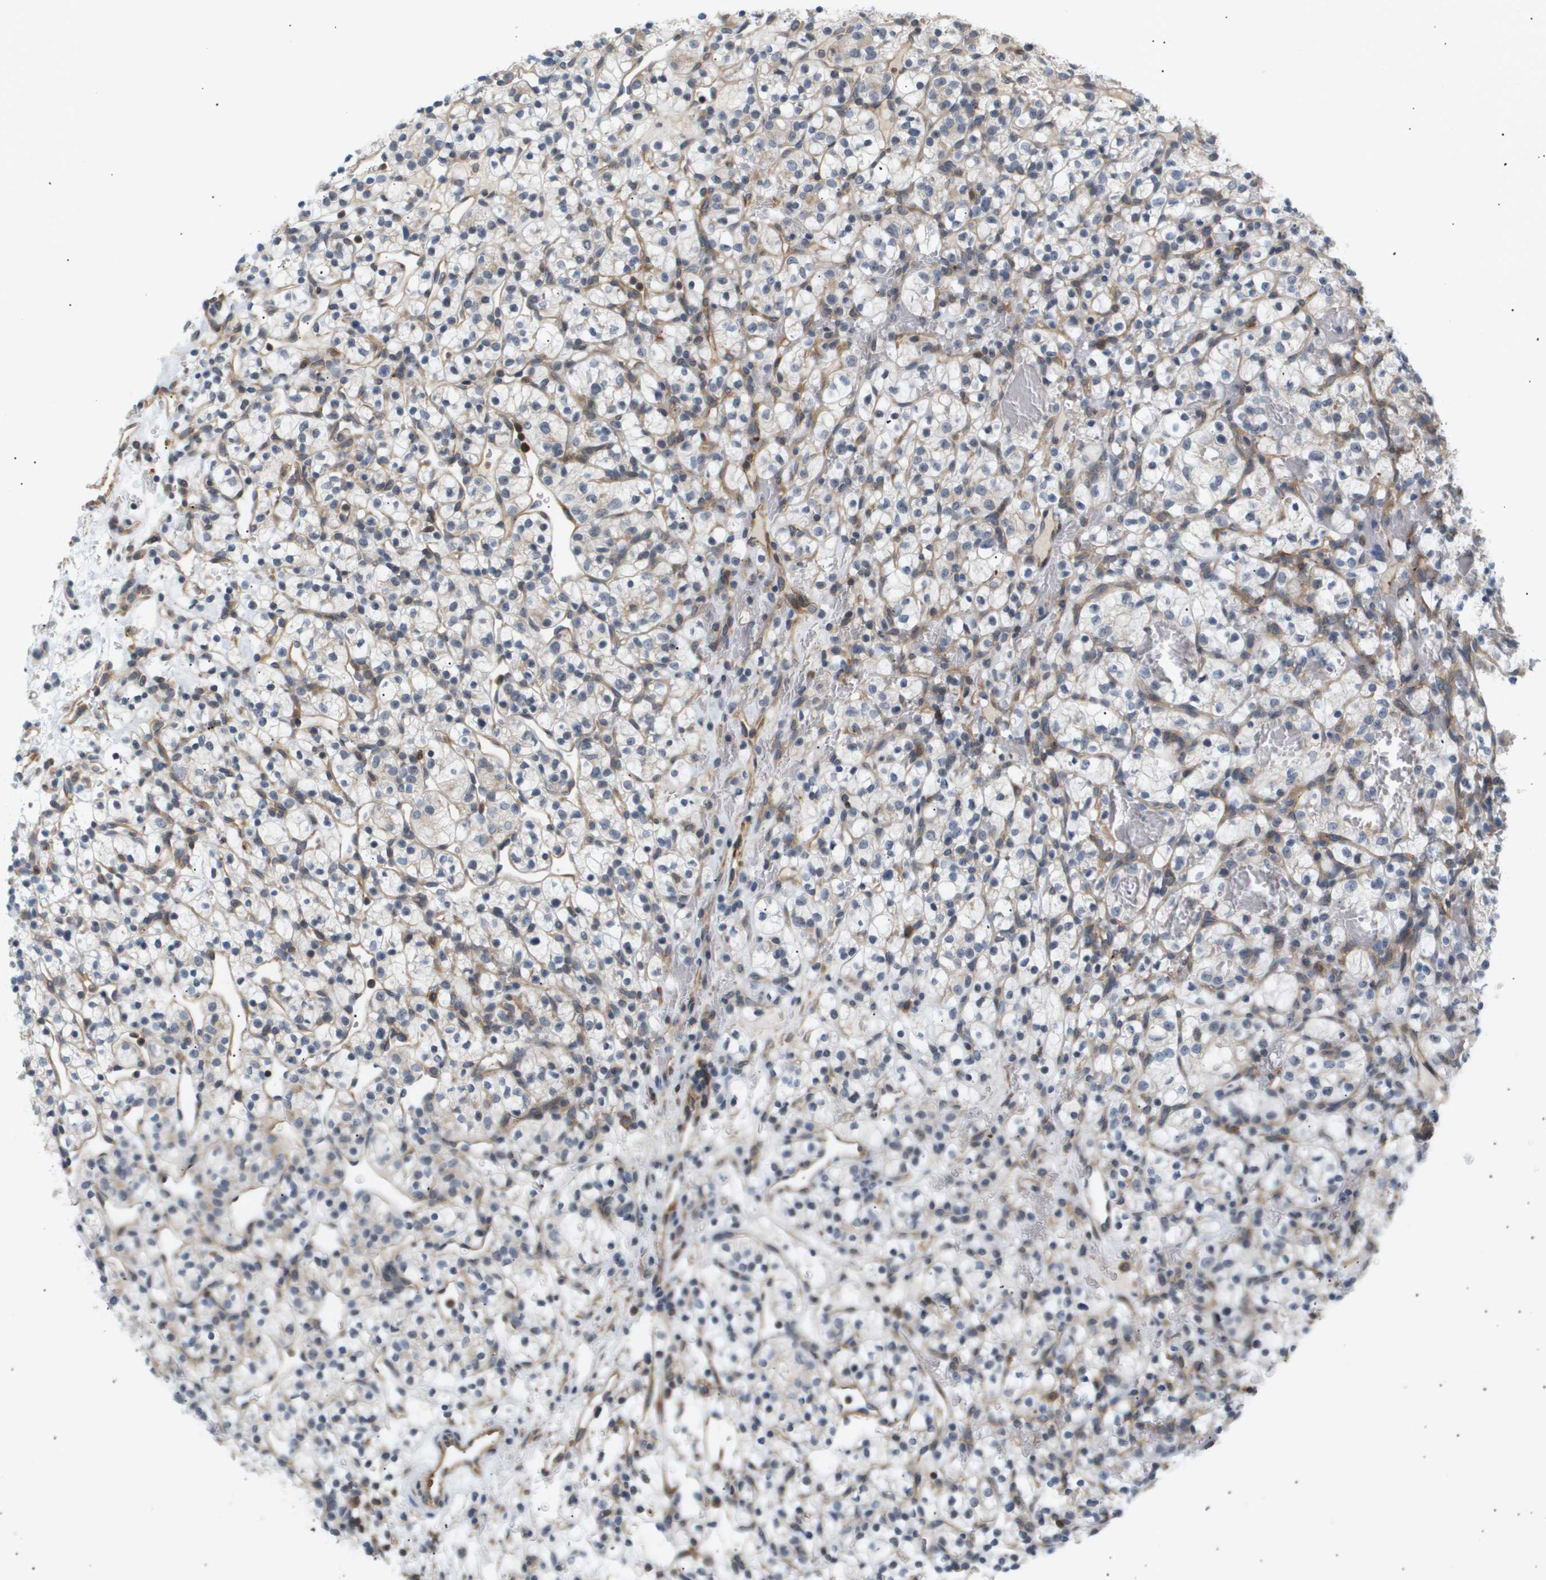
{"staining": {"intensity": "negative", "quantity": "none", "location": "none"}, "tissue": "renal cancer", "cell_type": "Tumor cells", "image_type": "cancer", "snomed": [{"axis": "morphology", "description": "Adenocarcinoma, NOS"}, {"axis": "topography", "description": "Kidney"}], "caption": "High magnification brightfield microscopy of renal adenocarcinoma stained with DAB (3,3'-diaminobenzidine) (brown) and counterstained with hematoxylin (blue): tumor cells show no significant expression.", "gene": "CORO2B", "patient": {"sex": "female", "age": 57}}